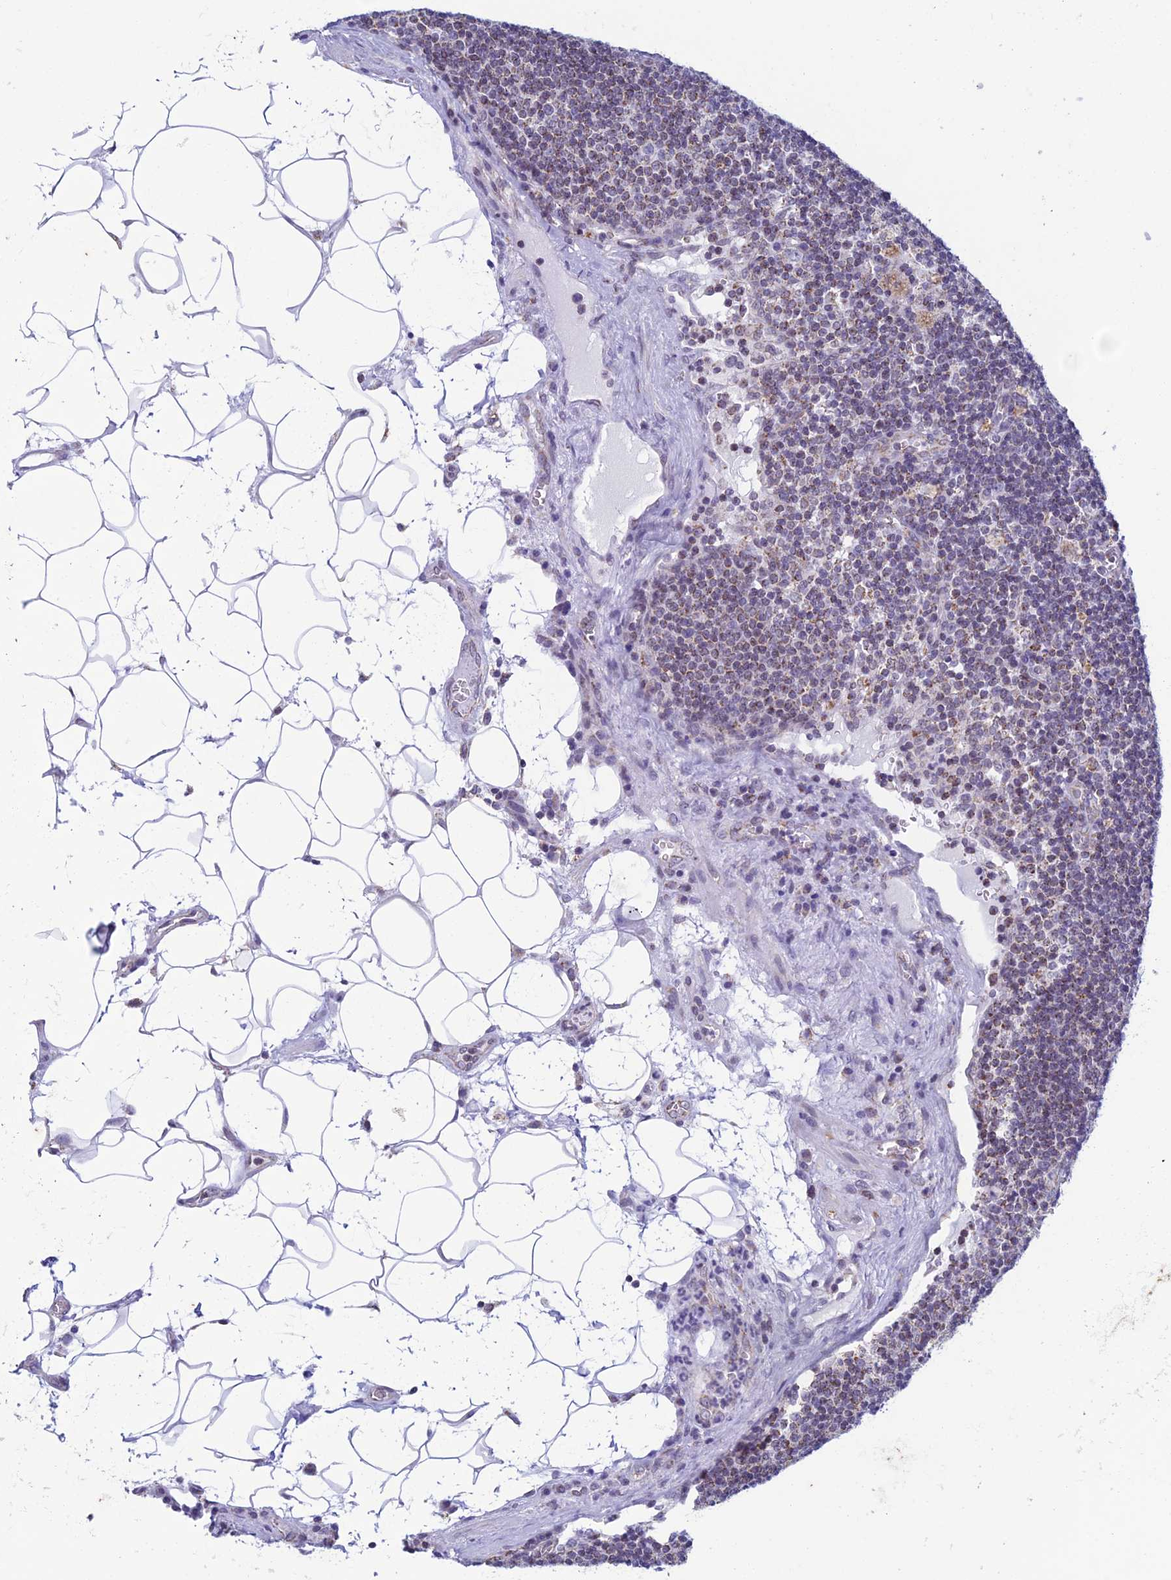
{"staining": {"intensity": "moderate", "quantity": "25%-75%", "location": "cytoplasmic/membranous"}, "tissue": "lymph node", "cell_type": "Non-germinal center cells", "image_type": "normal", "snomed": [{"axis": "morphology", "description": "Normal tissue, NOS"}, {"axis": "topography", "description": "Lymph node"}], "caption": "IHC staining of unremarkable lymph node, which shows medium levels of moderate cytoplasmic/membranous positivity in approximately 25%-75% of non-germinal center cells indicating moderate cytoplasmic/membranous protein positivity. The staining was performed using DAB (3,3'-diaminobenzidine) (brown) for protein detection and nuclei were counterstained in hematoxylin (blue).", "gene": "ZNG1A", "patient": {"sex": "male", "age": 58}}